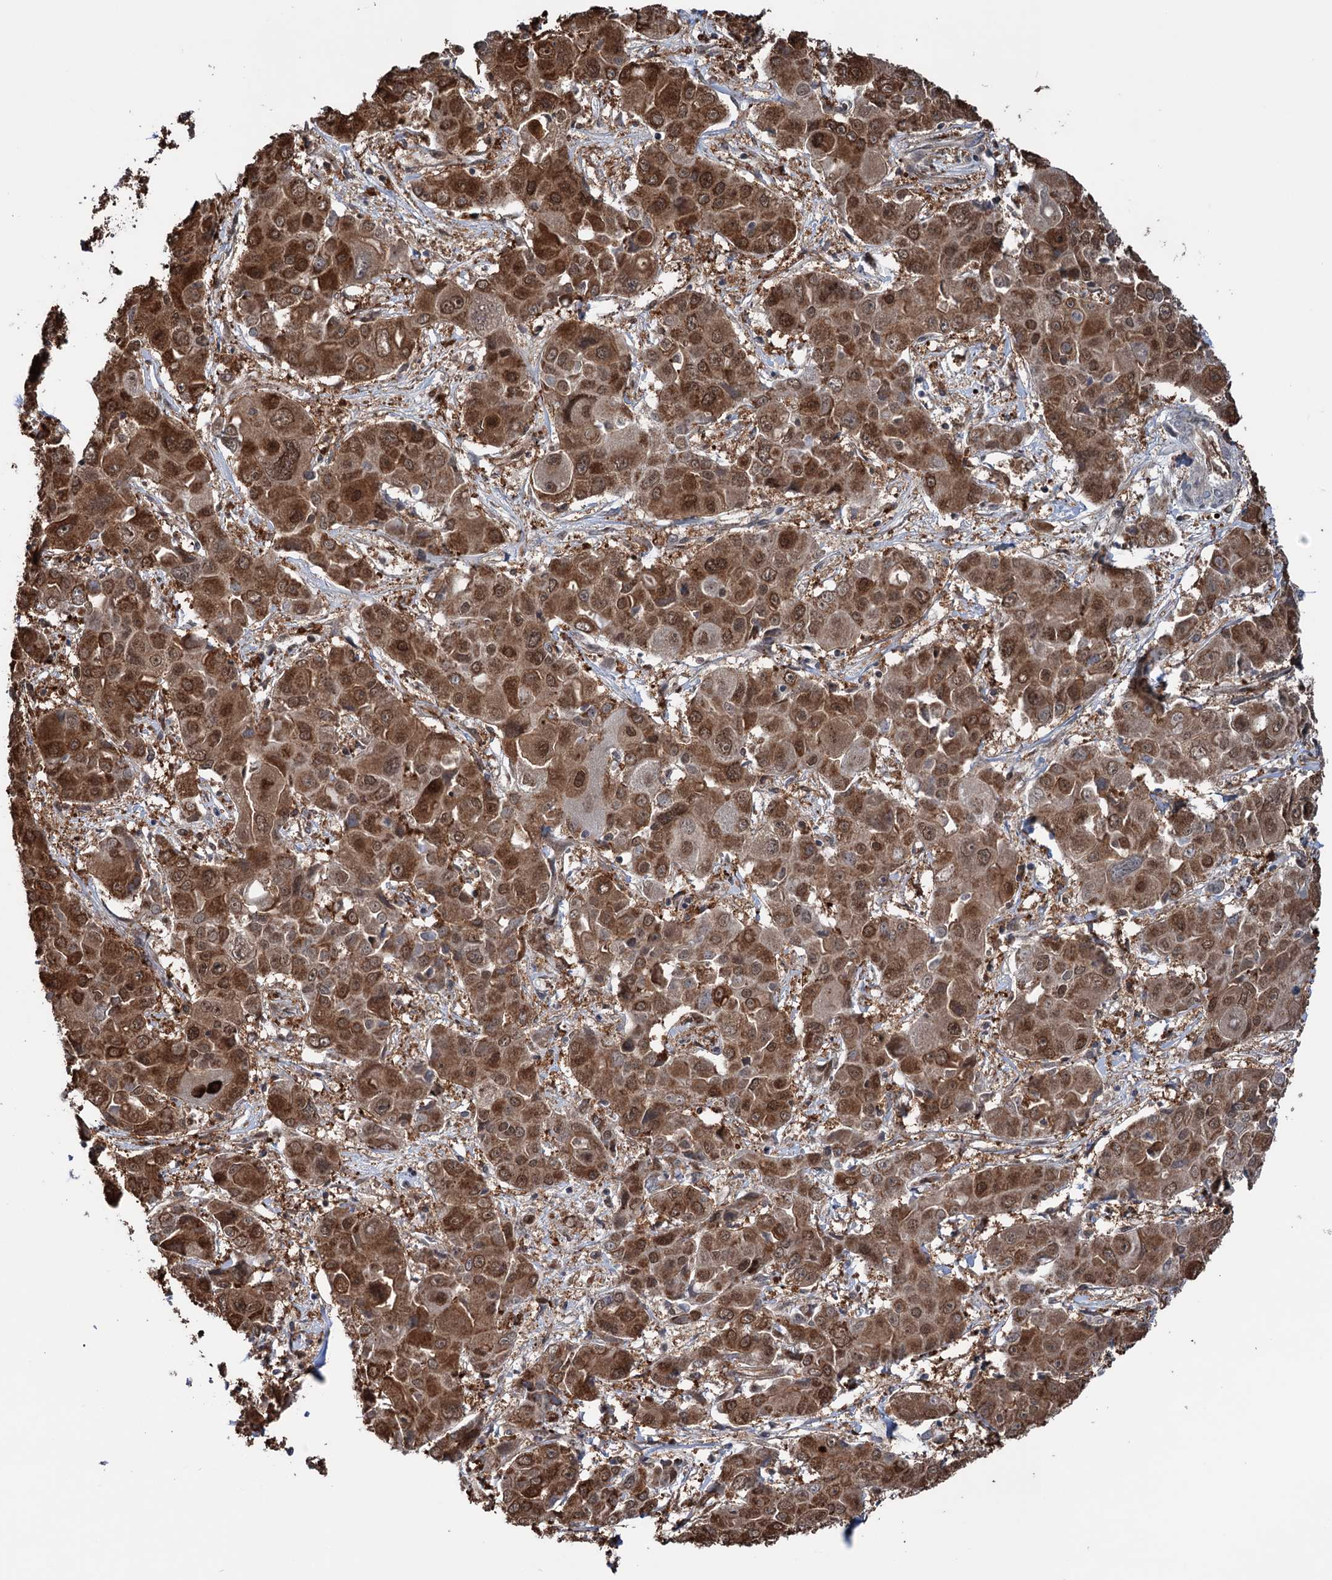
{"staining": {"intensity": "strong", "quantity": ">75%", "location": "cytoplasmic/membranous,nuclear"}, "tissue": "liver cancer", "cell_type": "Tumor cells", "image_type": "cancer", "snomed": [{"axis": "morphology", "description": "Cholangiocarcinoma"}, {"axis": "topography", "description": "Liver"}], "caption": "A micrograph showing strong cytoplasmic/membranous and nuclear staining in approximately >75% of tumor cells in liver cancer, as visualized by brown immunohistochemical staining.", "gene": "NCAPD2", "patient": {"sex": "male", "age": 67}}